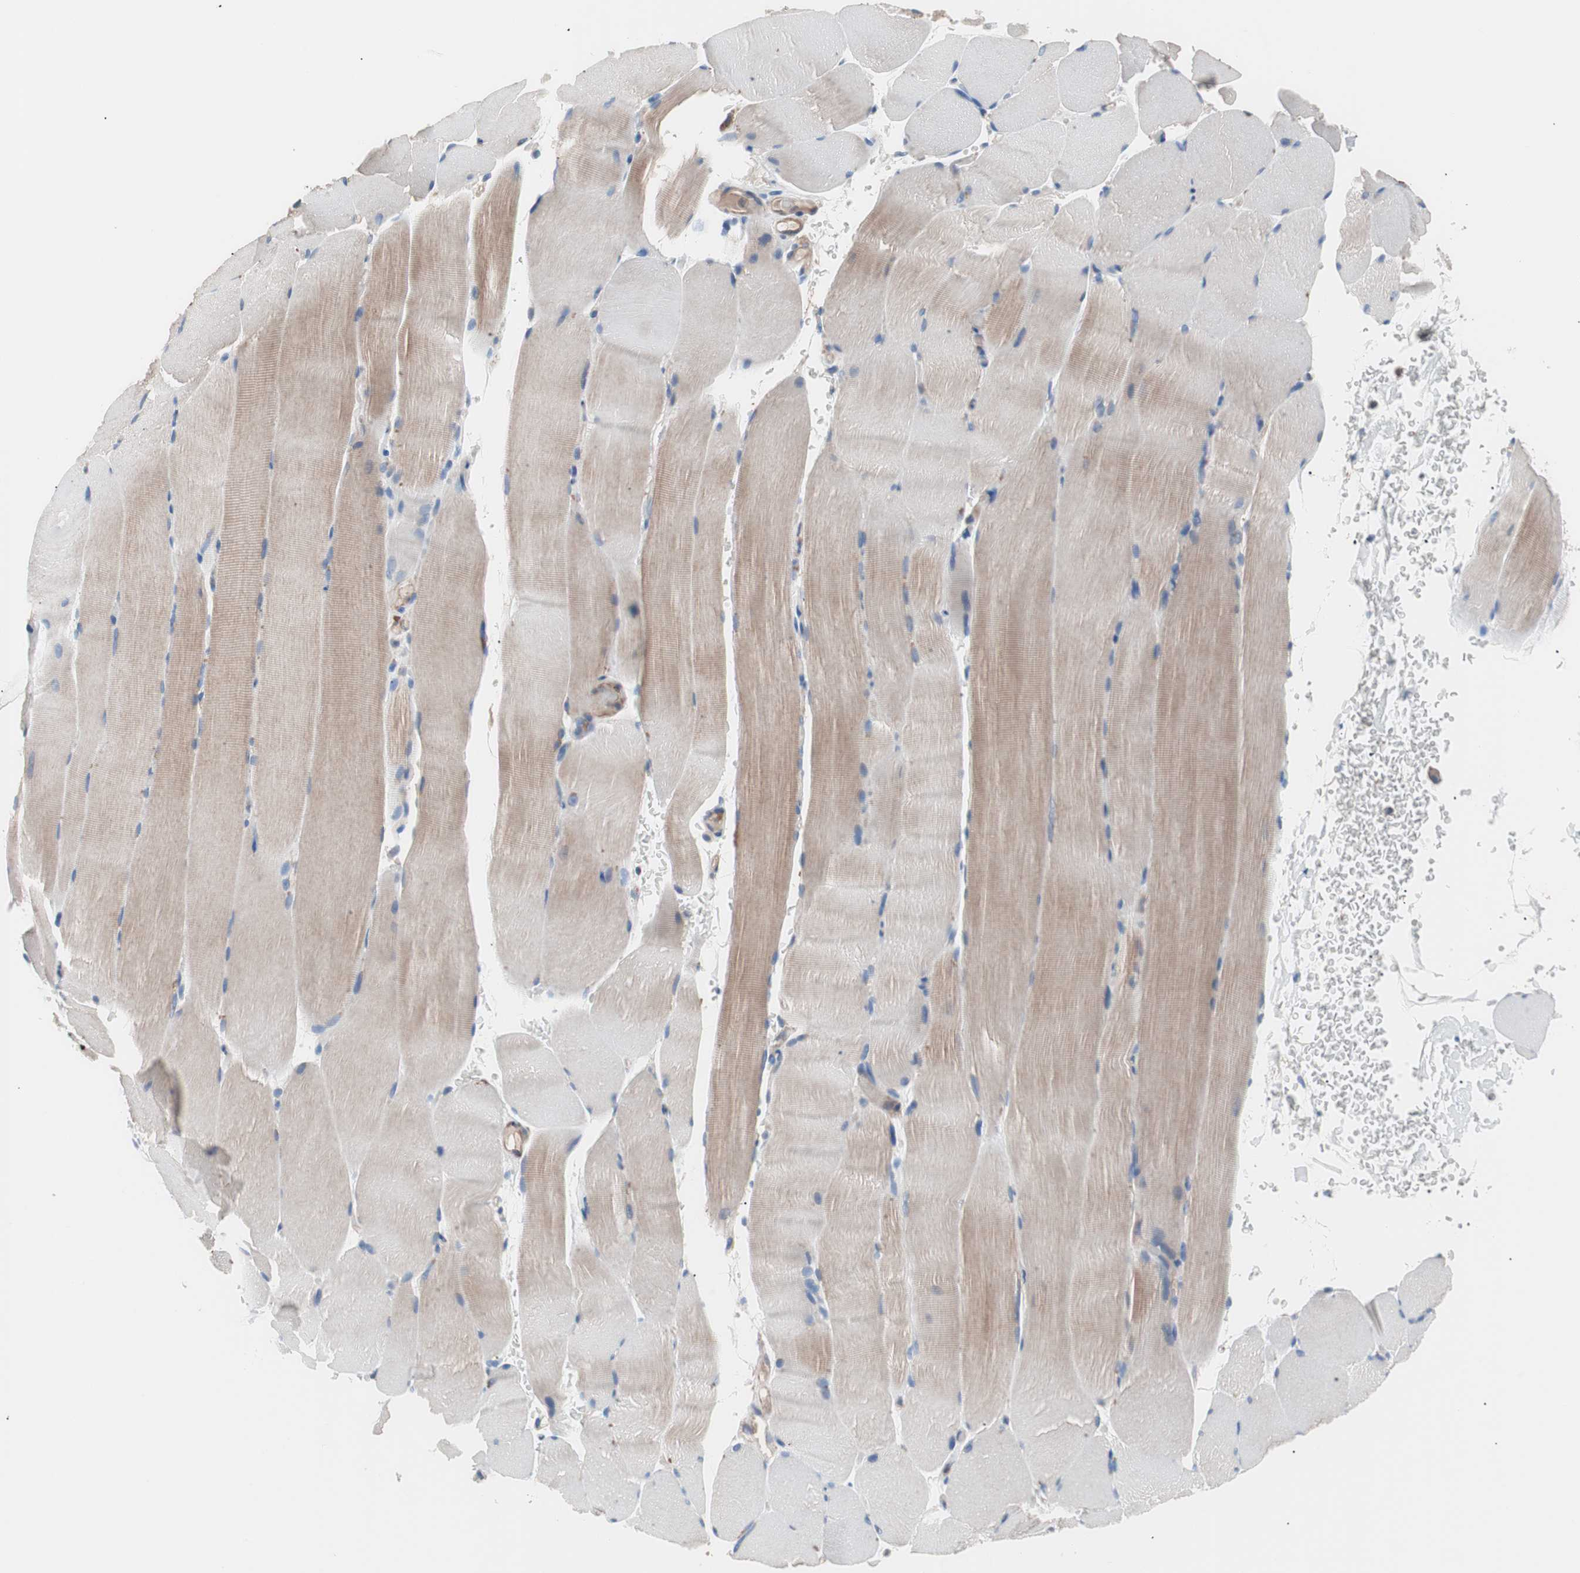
{"staining": {"intensity": "weak", "quantity": "25%-75%", "location": "cytoplasmic/membranous"}, "tissue": "skeletal muscle", "cell_type": "Myocytes", "image_type": "normal", "snomed": [{"axis": "morphology", "description": "Normal tissue, NOS"}, {"axis": "topography", "description": "Skeletal muscle"}, {"axis": "topography", "description": "Parathyroid gland"}], "caption": "Weak cytoplasmic/membranous staining for a protein is appreciated in about 25%-75% of myocytes of benign skeletal muscle using IHC.", "gene": "GPR160", "patient": {"sex": "female", "age": 37}}